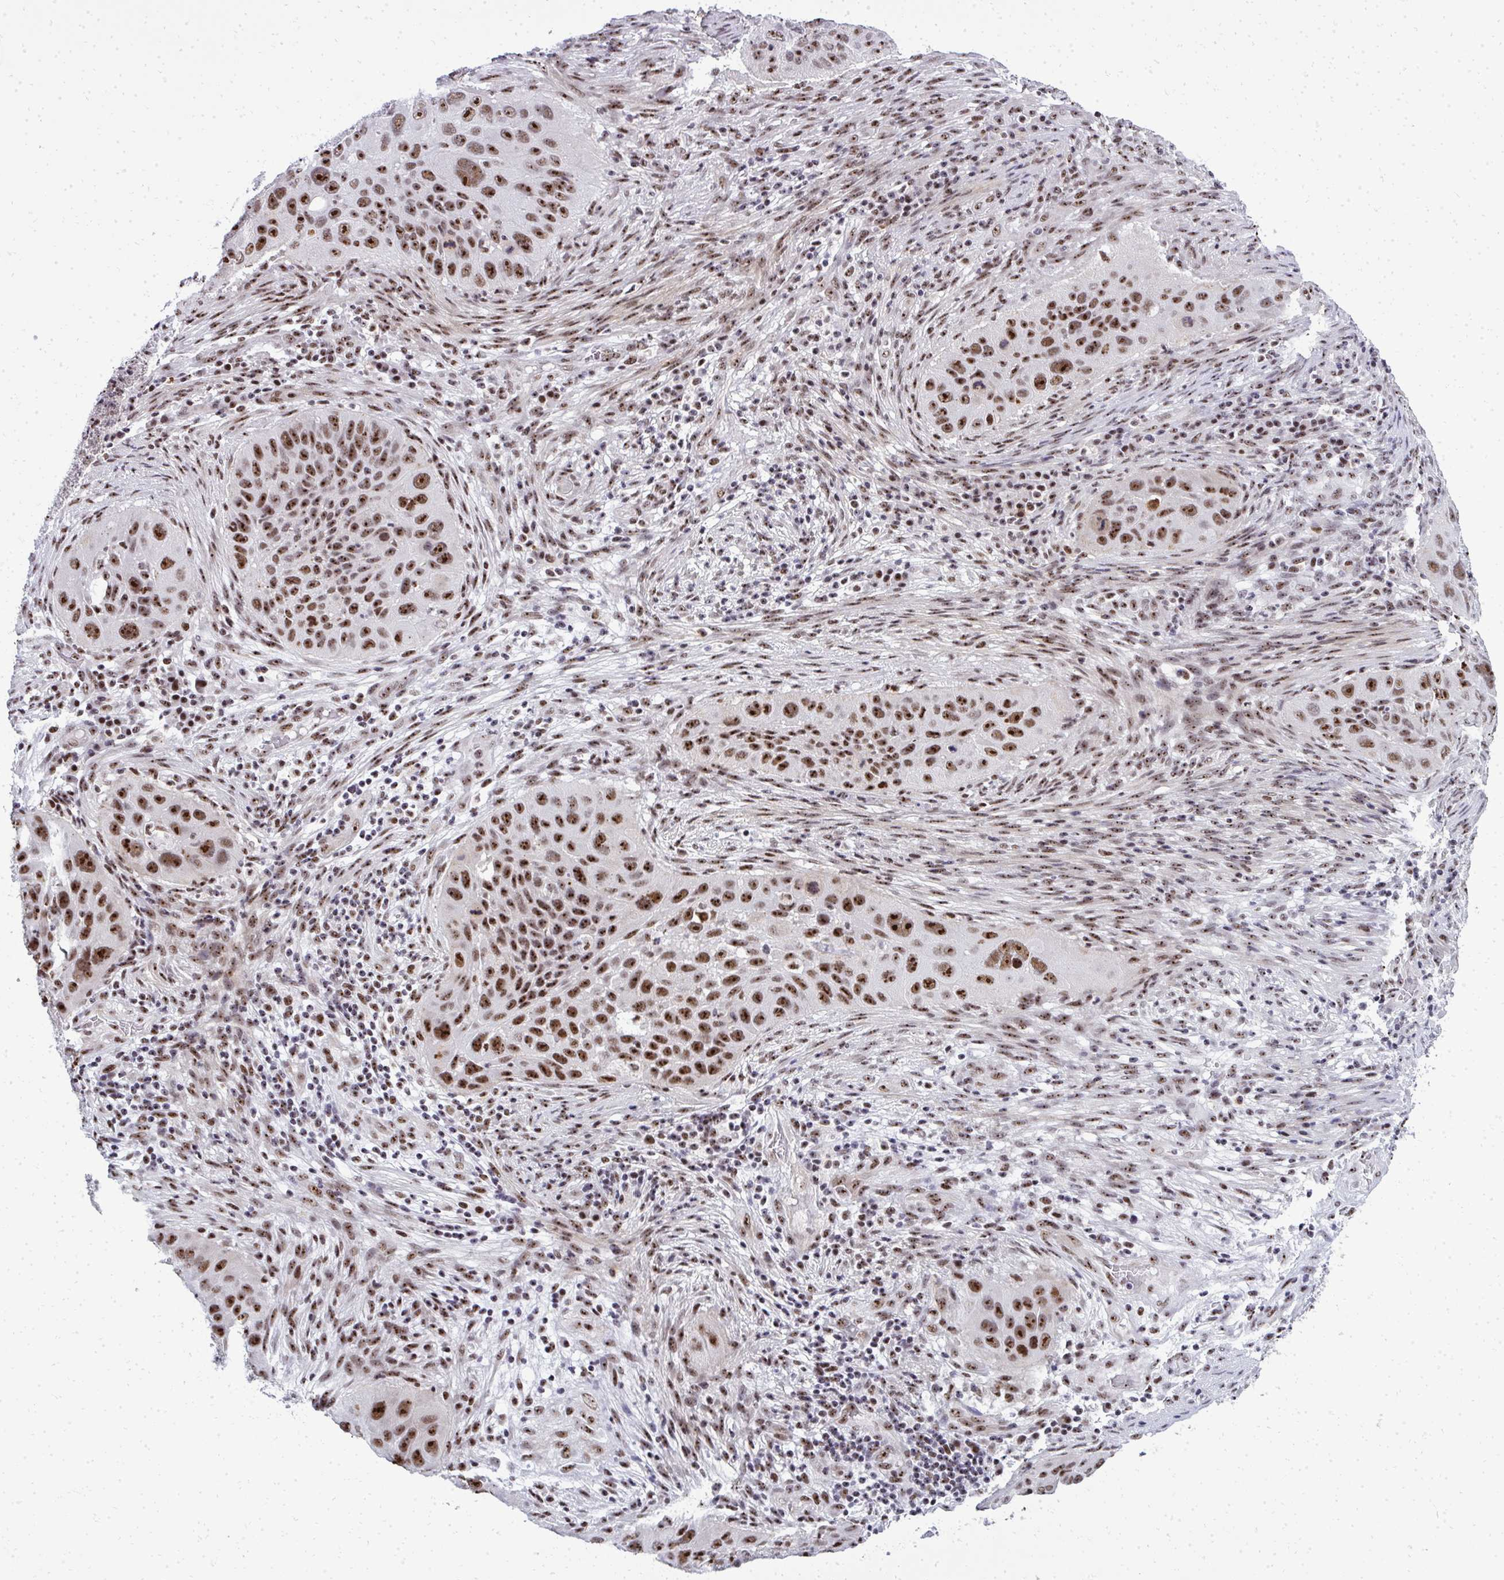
{"staining": {"intensity": "strong", "quantity": "25%-75%", "location": "nuclear"}, "tissue": "lung cancer", "cell_type": "Tumor cells", "image_type": "cancer", "snomed": [{"axis": "morphology", "description": "Squamous cell carcinoma, NOS"}, {"axis": "topography", "description": "Lung"}], "caption": "The image displays a brown stain indicating the presence of a protein in the nuclear of tumor cells in squamous cell carcinoma (lung). (DAB IHC, brown staining for protein, blue staining for nuclei).", "gene": "SIRT7", "patient": {"sex": "male", "age": 63}}